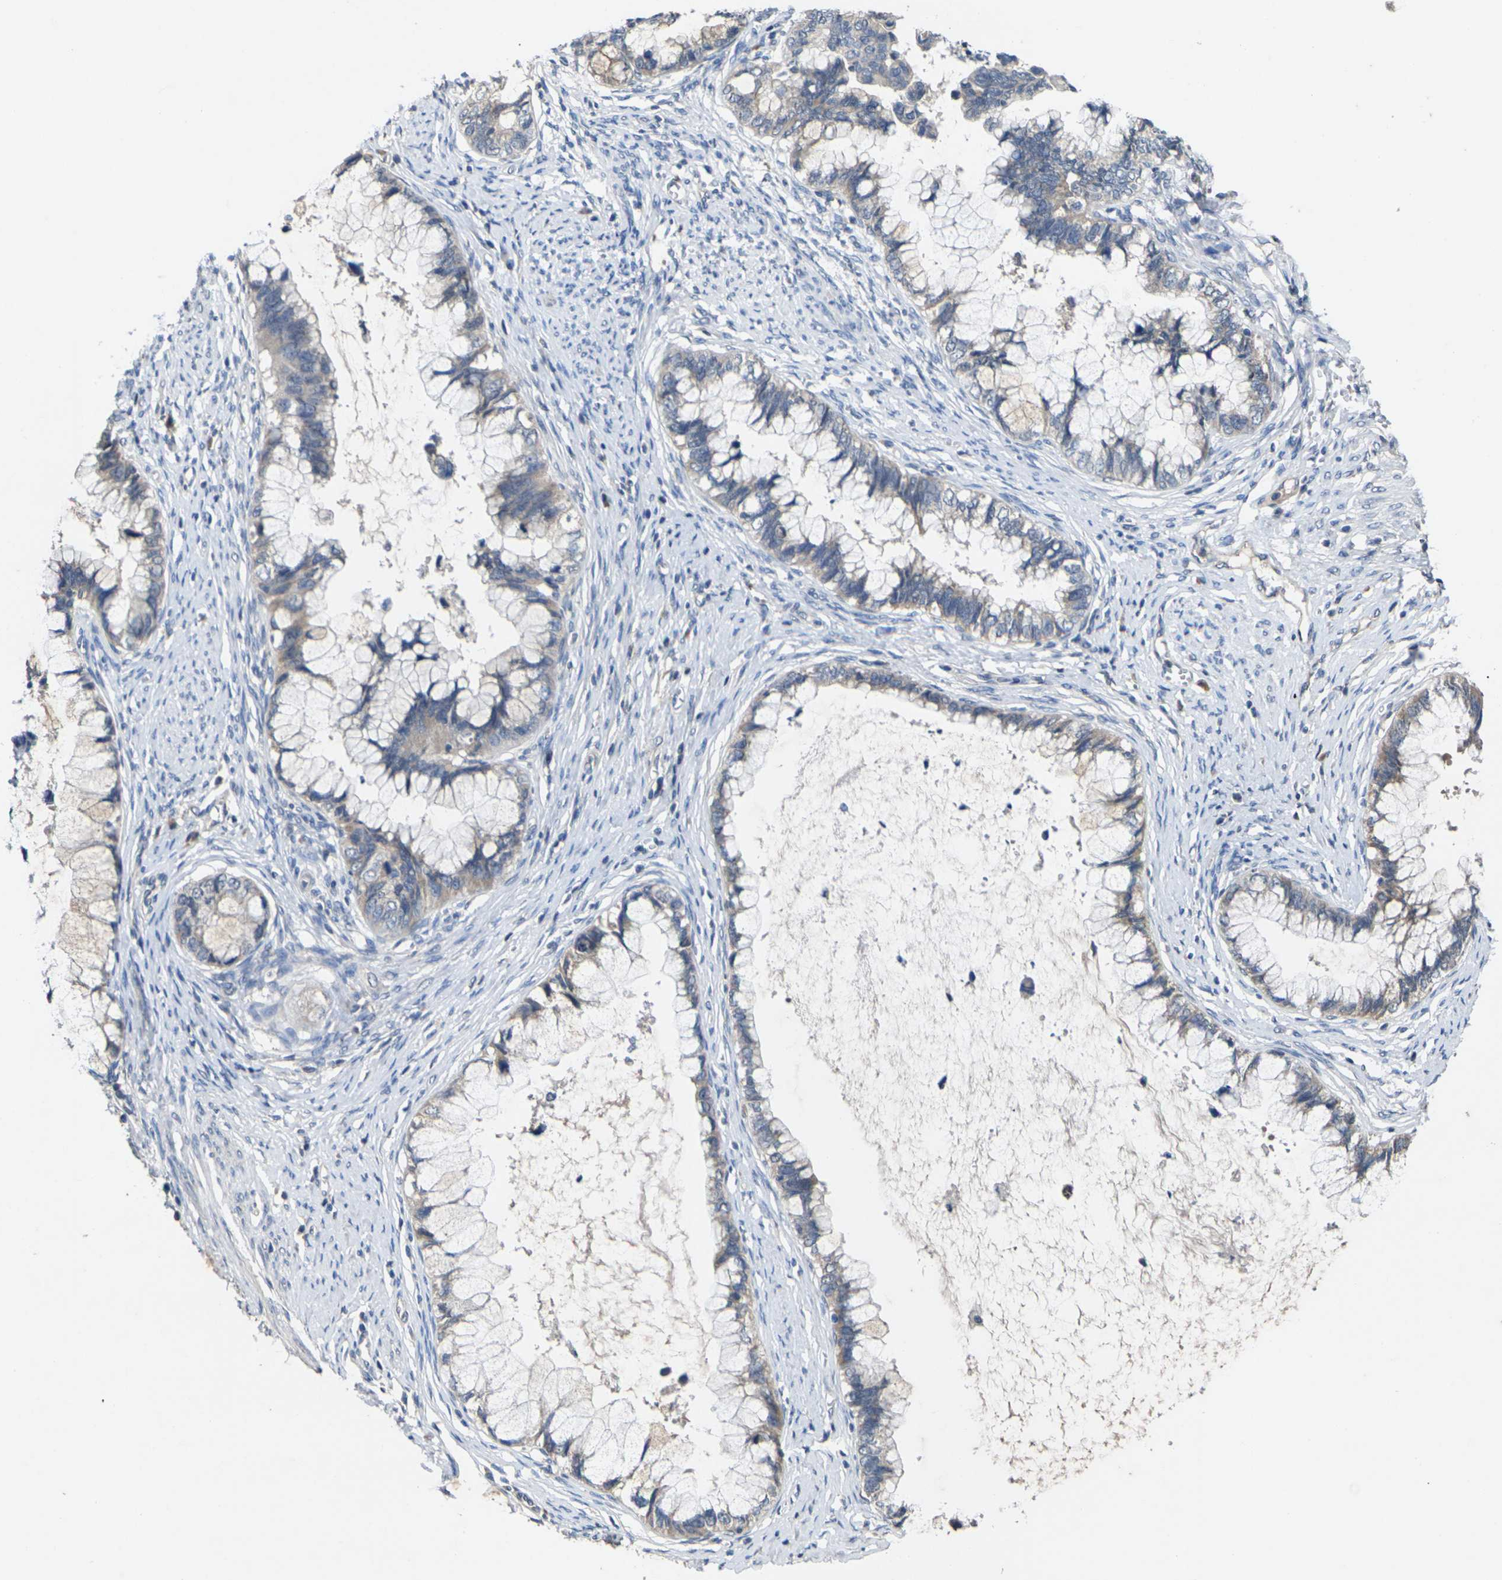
{"staining": {"intensity": "weak", "quantity": "<25%", "location": "cytoplasmic/membranous"}, "tissue": "cervical cancer", "cell_type": "Tumor cells", "image_type": "cancer", "snomed": [{"axis": "morphology", "description": "Adenocarcinoma, NOS"}, {"axis": "topography", "description": "Cervix"}], "caption": "High magnification brightfield microscopy of adenocarcinoma (cervical) stained with DAB (3,3'-diaminobenzidine) (brown) and counterstained with hematoxylin (blue): tumor cells show no significant staining.", "gene": "SLC2A2", "patient": {"sex": "female", "age": 44}}